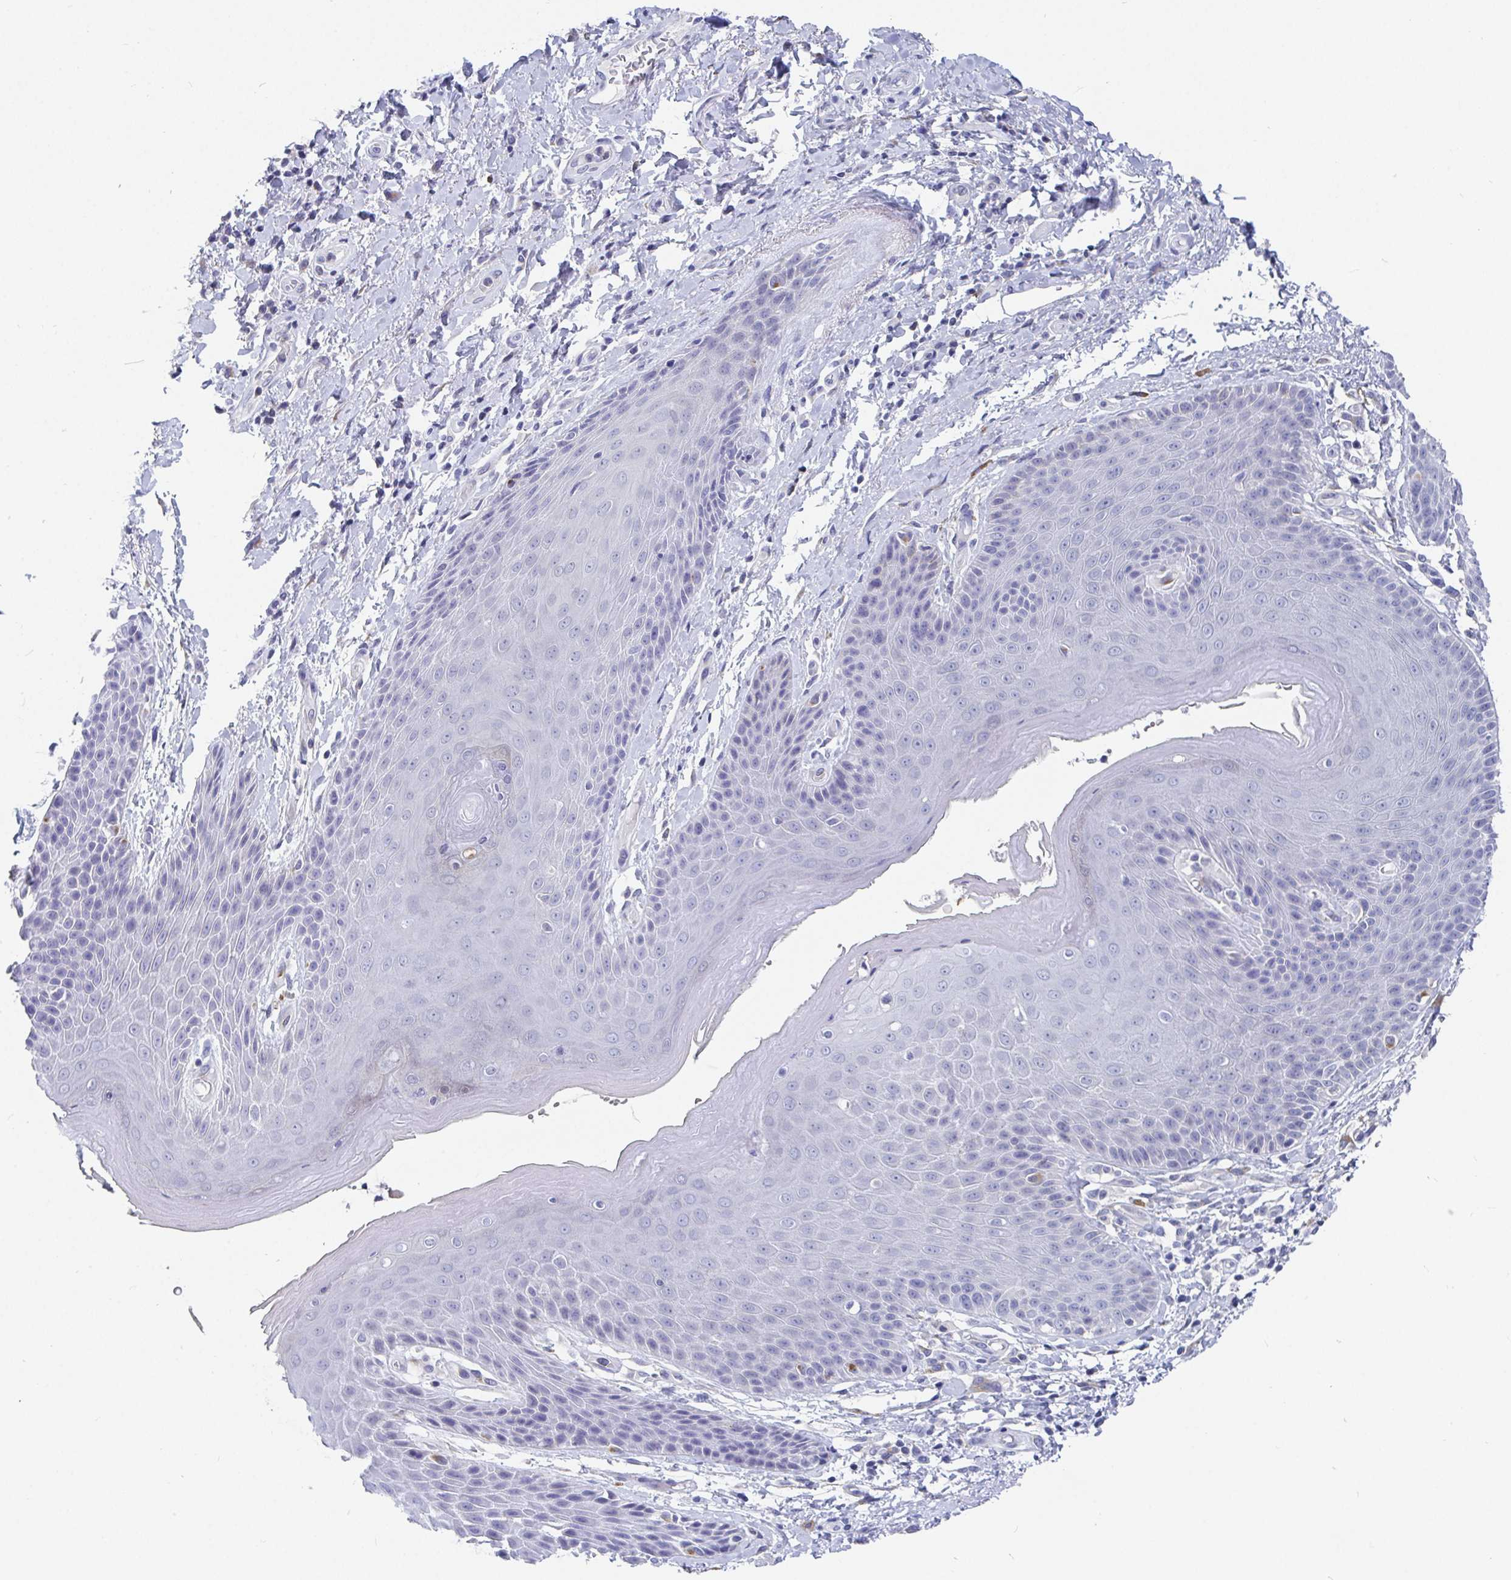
{"staining": {"intensity": "negative", "quantity": "none", "location": "none"}, "tissue": "skin", "cell_type": "Epidermal cells", "image_type": "normal", "snomed": [{"axis": "morphology", "description": "Normal tissue, NOS"}, {"axis": "topography", "description": "Anal"}, {"axis": "topography", "description": "Peripheral nerve tissue"}], "caption": "Epidermal cells show no significant positivity in benign skin. The staining was performed using DAB (3,3'-diaminobenzidine) to visualize the protein expression in brown, while the nuclei were stained in blue with hematoxylin (Magnification: 20x).", "gene": "TAS2R39", "patient": {"sex": "male", "age": 51}}